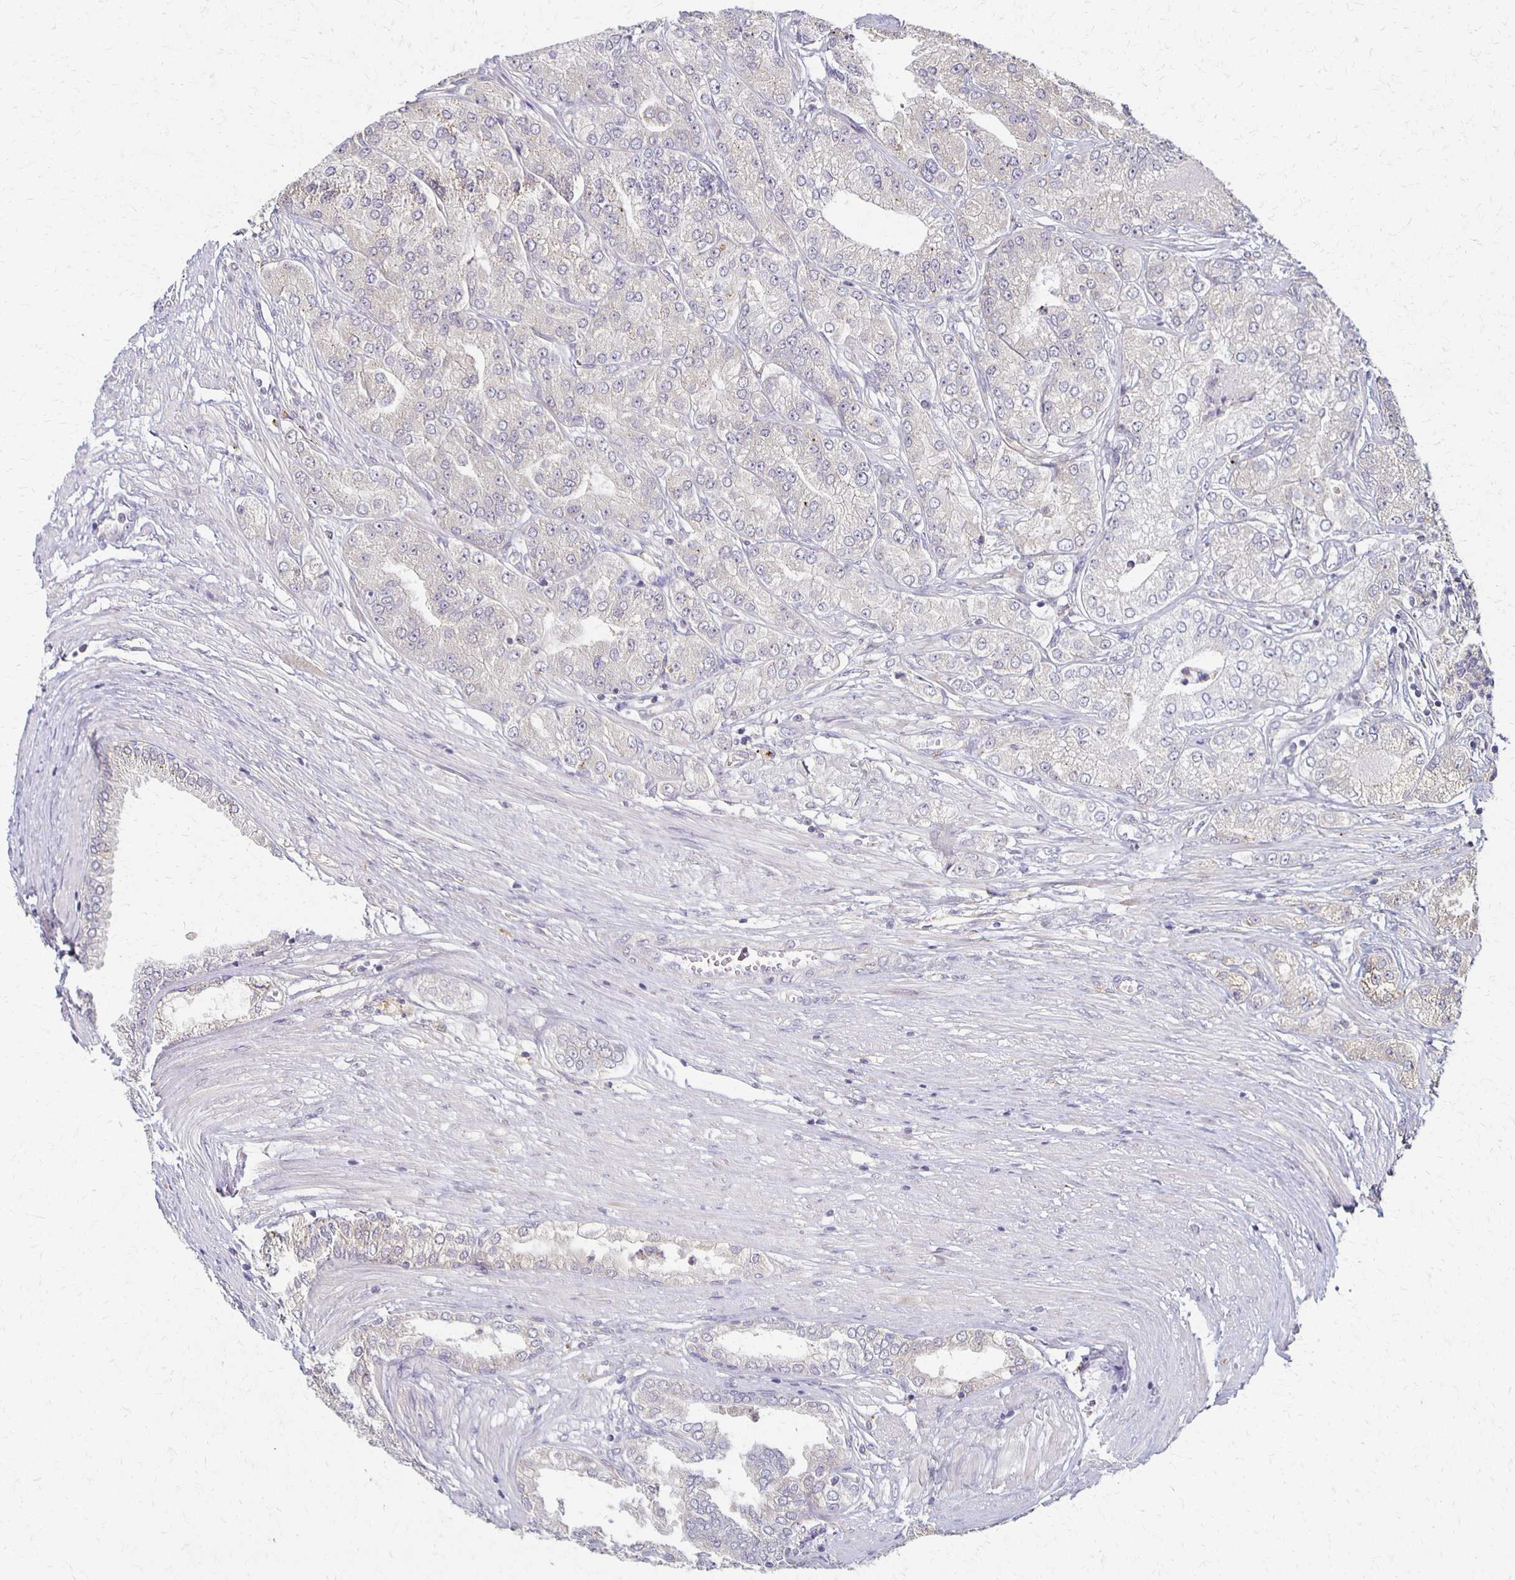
{"staining": {"intensity": "weak", "quantity": "<25%", "location": "cytoplasmic/membranous"}, "tissue": "prostate cancer", "cell_type": "Tumor cells", "image_type": "cancer", "snomed": [{"axis": "morphology", "description": "Adenocarcinoma, High grade"}, {"axis": "topography", "description": "Prostate"}], "caption": "Prostate cancer was stained to show a protein in brown. There is no significant expression in tumor cells. The staining was performed using DAB to visualize the protein expression in brown, while the nuclei were stained in blue with hematoxylin (Magnification: 20x).", "gene": "GPX4", "patient": {"sex": "male", "age": 61}}